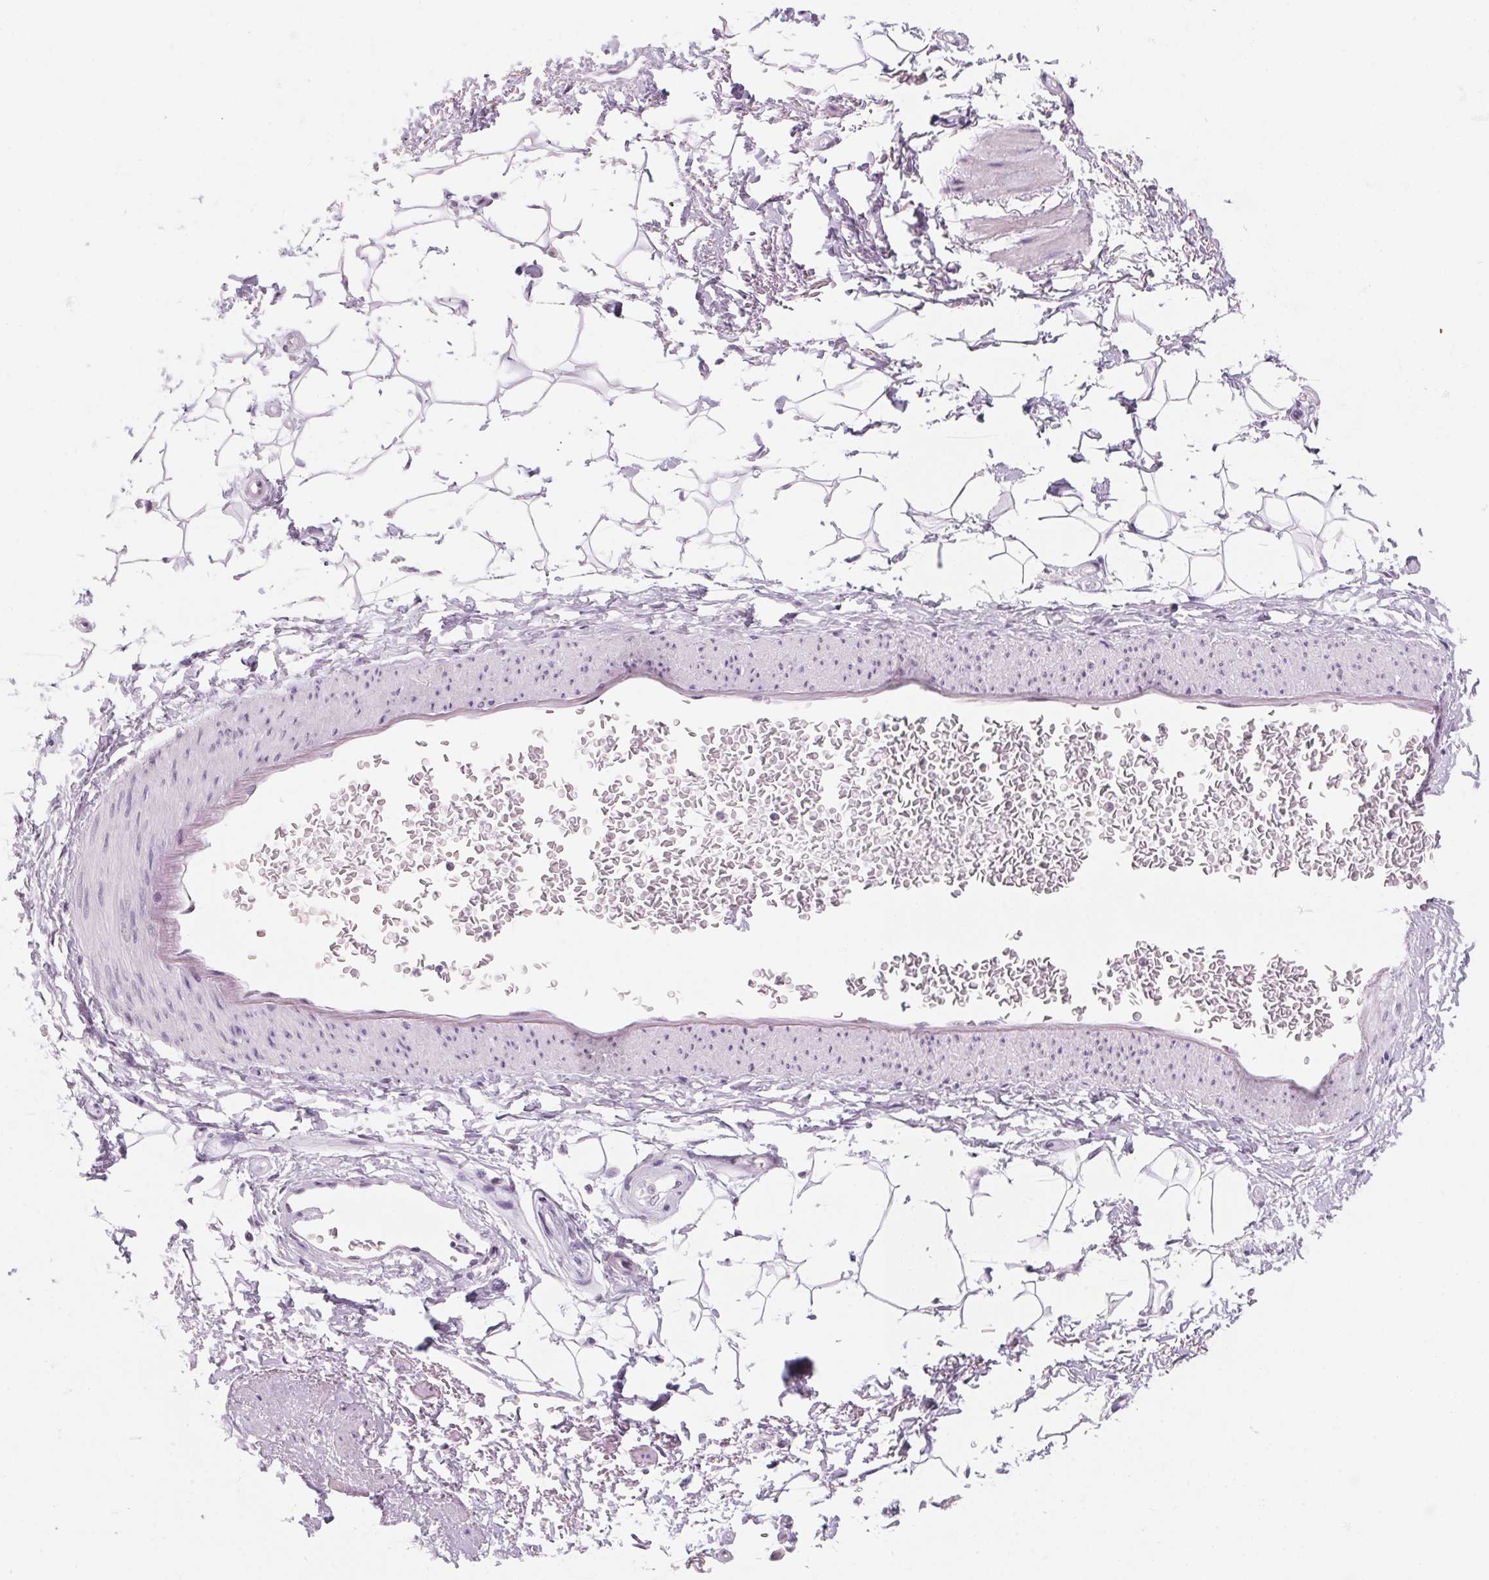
{"staining": {"intensity": "negative", "quantity": "none", "location": "none"}, "tissue": "adipose tissue", "cell_type": "Adipocytes", "image_type": "normal", "snomed": [{"axis": "morphology", "description": "Normal tissue, NOS"}, {"axis": "topography", "description": "Anal"}, {"axis": "topography", "description": "Peripheral nerve tissue"}], "caption": "IHC image of normal adipose tissue: human adipose tissue stained with DAB (3,3'-diaminobenzidine) demonstrates no significant protein expression in adipocytes.", "gene": "ZIC4", "patient": {"sex": "male", "age": 51}}